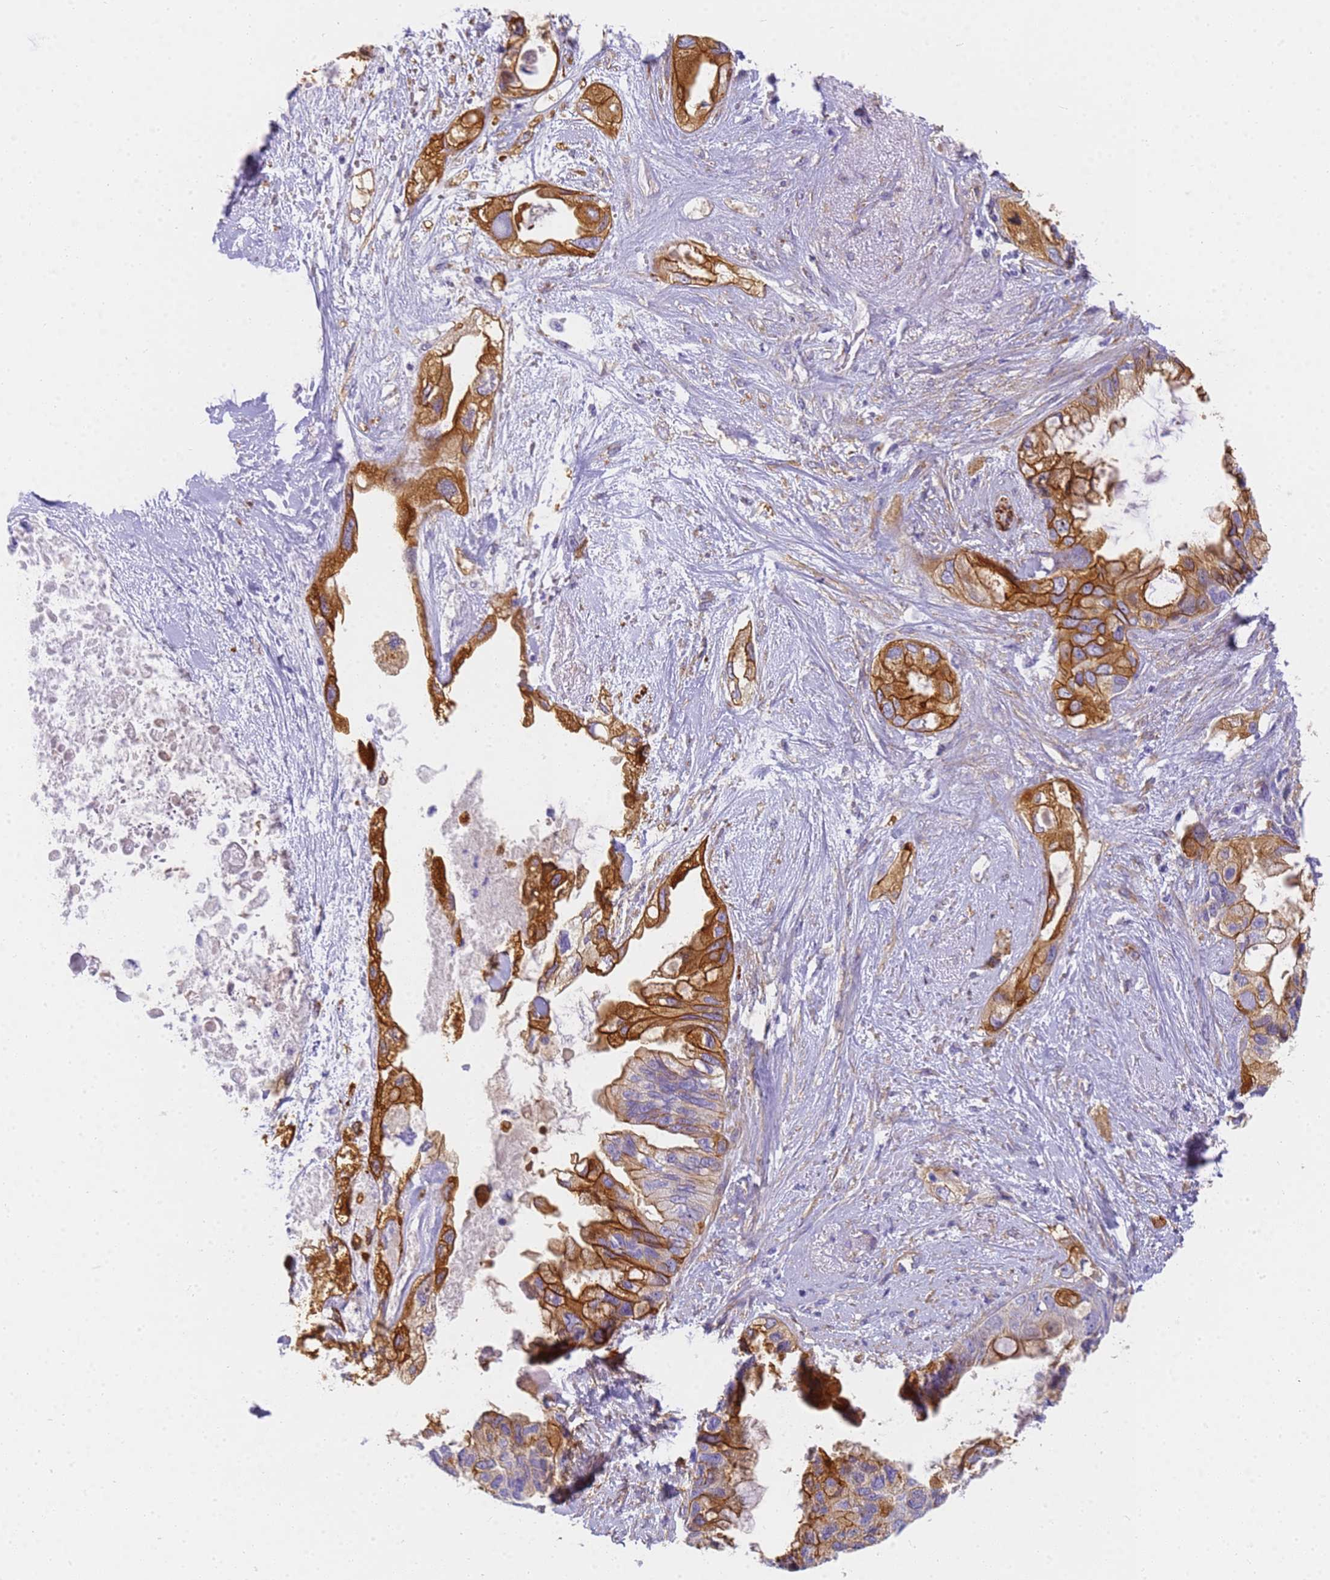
{"staining": {"intensity": "strong", "quantity": ">75%", "location": "cytoplasmic/membranous"}, "tissue": "pancreatic cancer", "cell_type": "Tumor cells", "image_type": "cancer", "snomed": [{"axis": "morphology", "description": "Adenocarcinoma, NOS"}, {"axis": "topography", "description": "Pancreas"}], "caption": "Tumor cells show high levels of strong cytoplasmic/membranous staining in approximately >75% of cells in pancreatic cancer (adenocarcinoma).", "gene": "MVB12A", "patient": {"sex": "female", "age": 56}}